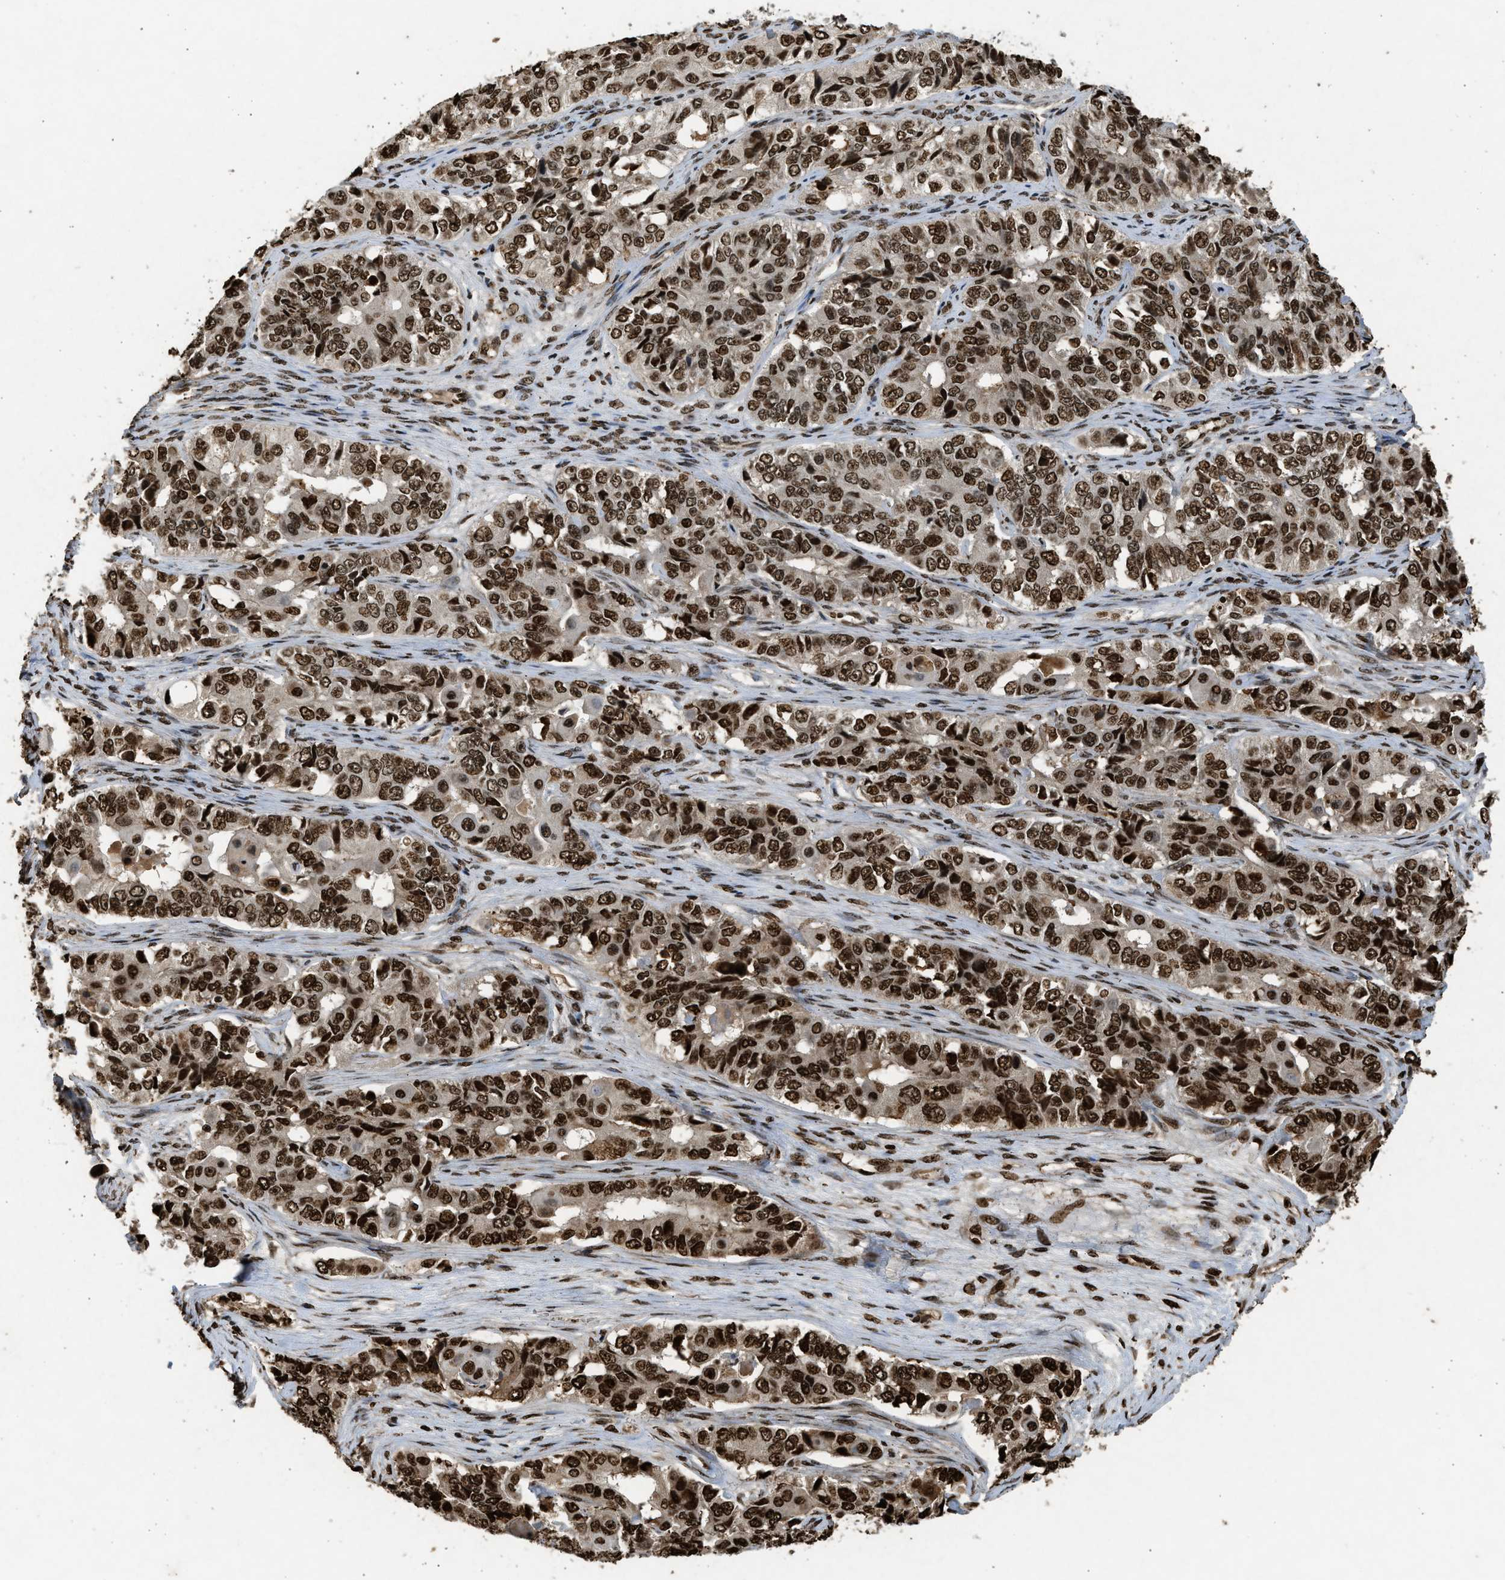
{"staining": {"intensity": "strong", "quantity": ">75%", "location": "cytoplasmic/membranous,nuclear"}, "tissue": "ovarian cancer", "cell_type": "Tumor cells", "image_type": "cancer", "snomed": [{"axis": "morphology", "description": "Carcinoma, endometroid"}, {"axis": "topography", "description": "Ovary"}], "caption": "This histopathology image demonstrates ovarian cancer (endometroid carcinoma) stained with IHC to label a protein in brown. The cytoplasmic/membranous and nuclear of tumor cells show strong positivity for the protein. Nuclei are counter-stained blue.", "gene": "TFDP2", "patient": {"sex": "female", "age": 51}}